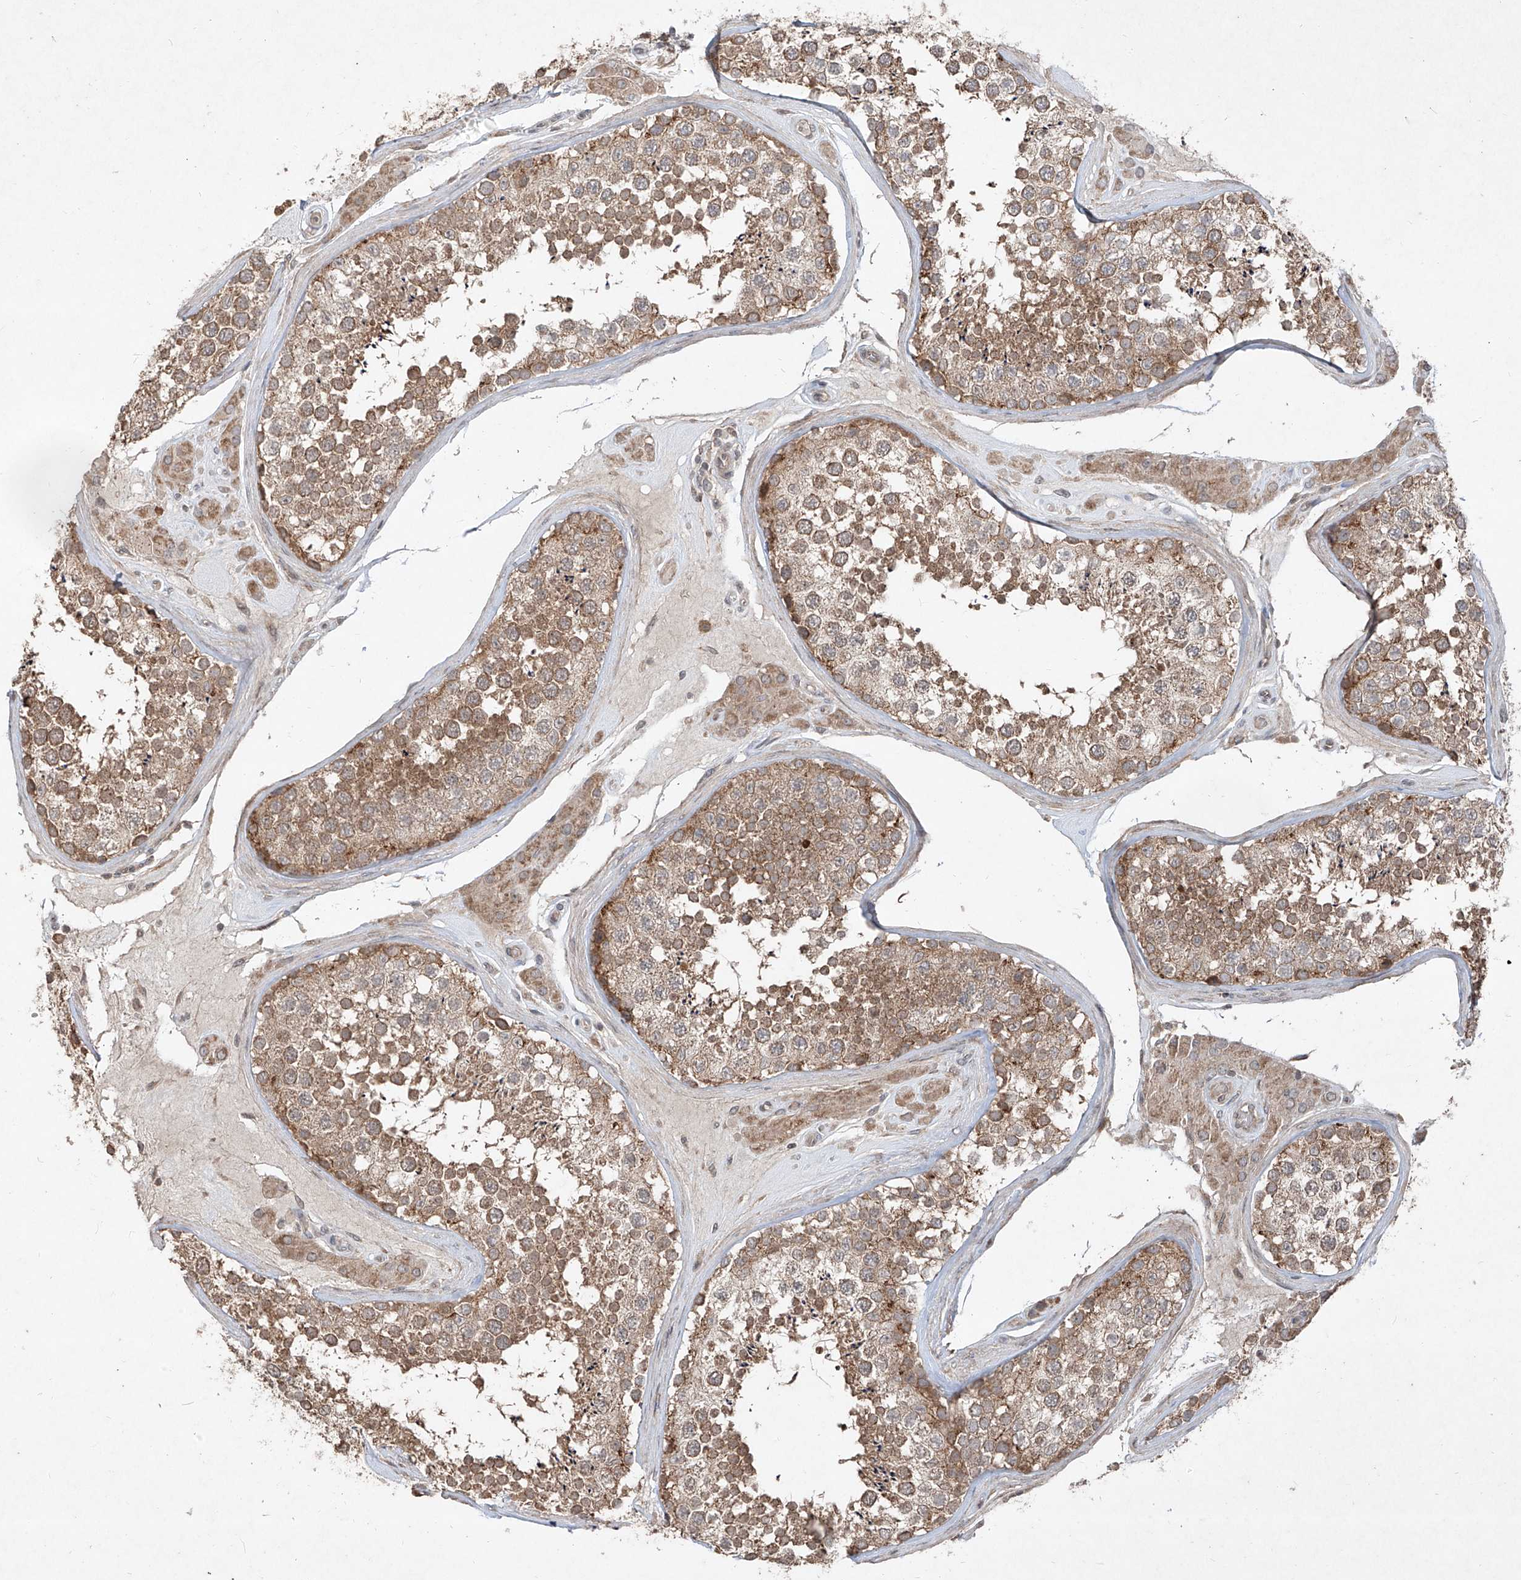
{"staining": {"intensity": "moderate", "quantity": ">75%", "location": "cytoplasmic/membranous"}, "tissue": "testis", "cell_type": "Cells in seminiferous ducts", "image_type": "normal", "snomed": [{"axis": "morphology", "description": "Normal tissue, NOS"}, {"axis": "topography", "description": "Testis"}], "caption": "The histopathology image exhibits immunohistochemical staining of normal testis. There is moderate cytoplasmic/membranous expression is present in about >75% of cells in seminiferous ducts.", "gene": "ABCD3", "patient": {"sex": "male", "age": 46}}